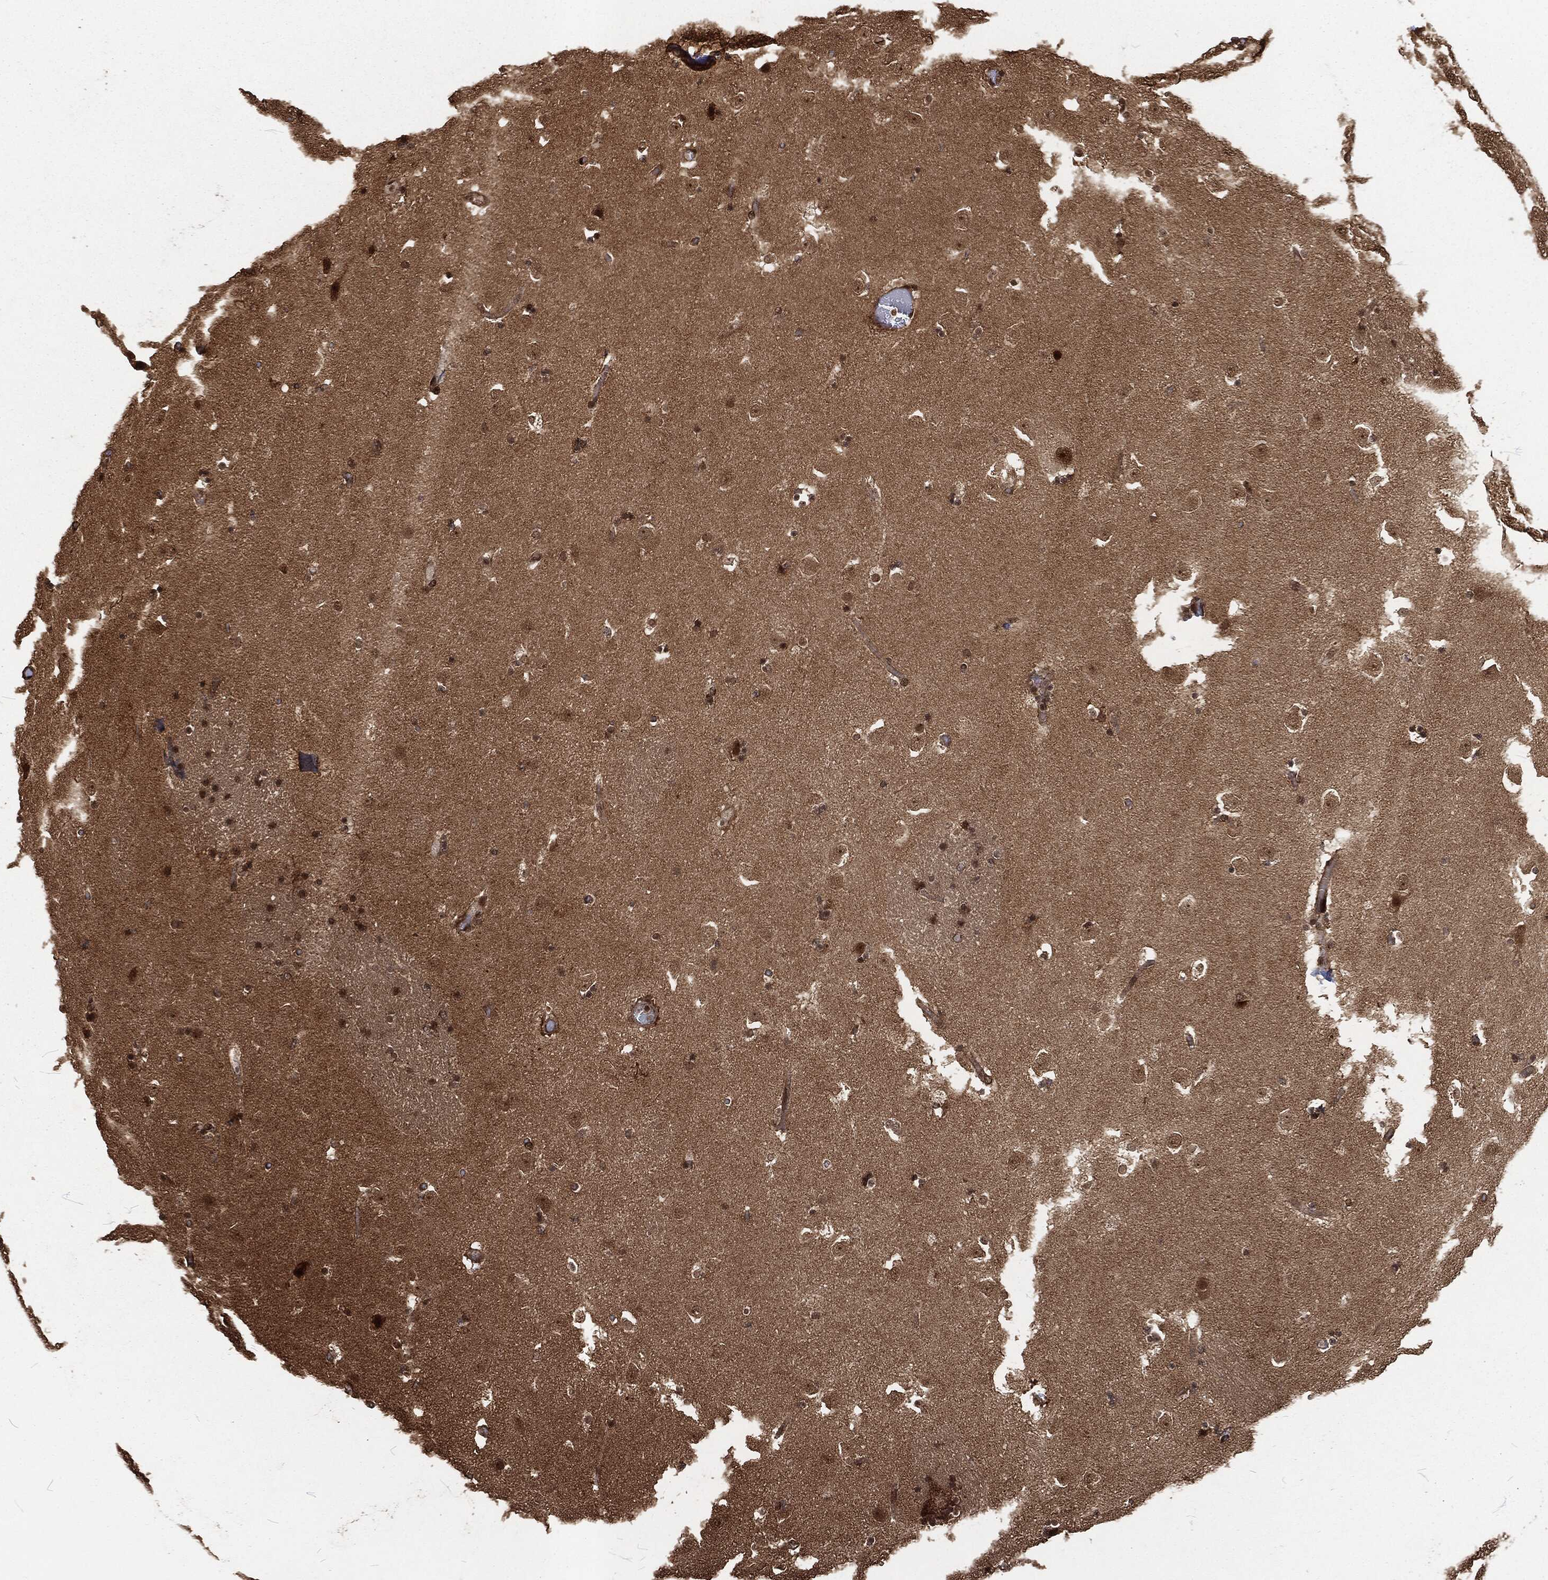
{"staining": {"intensity": "negative", "quantity": "none", "location": "none"}, "tissue": "caudate", "cell_type": "Glial cells", "image_type": "normal", "snomed": [{"axis": "morphology", "description": "Normal tissue, NOS"}, {"axis": "topography", "description": "Lateral ventricle wall"}], "caption": "Histopathology image shows no significant protein positivity in glial cells of normal caudate. The staining was performed using DAB (3,3'-diaminobenzidine) to visualize the protein expression in brown, while the nuclei were stained in blue with hematoxylin (Magnification: 20x).", "gene": "NGRN", "patient": {"sex": "male", "age": 51}}